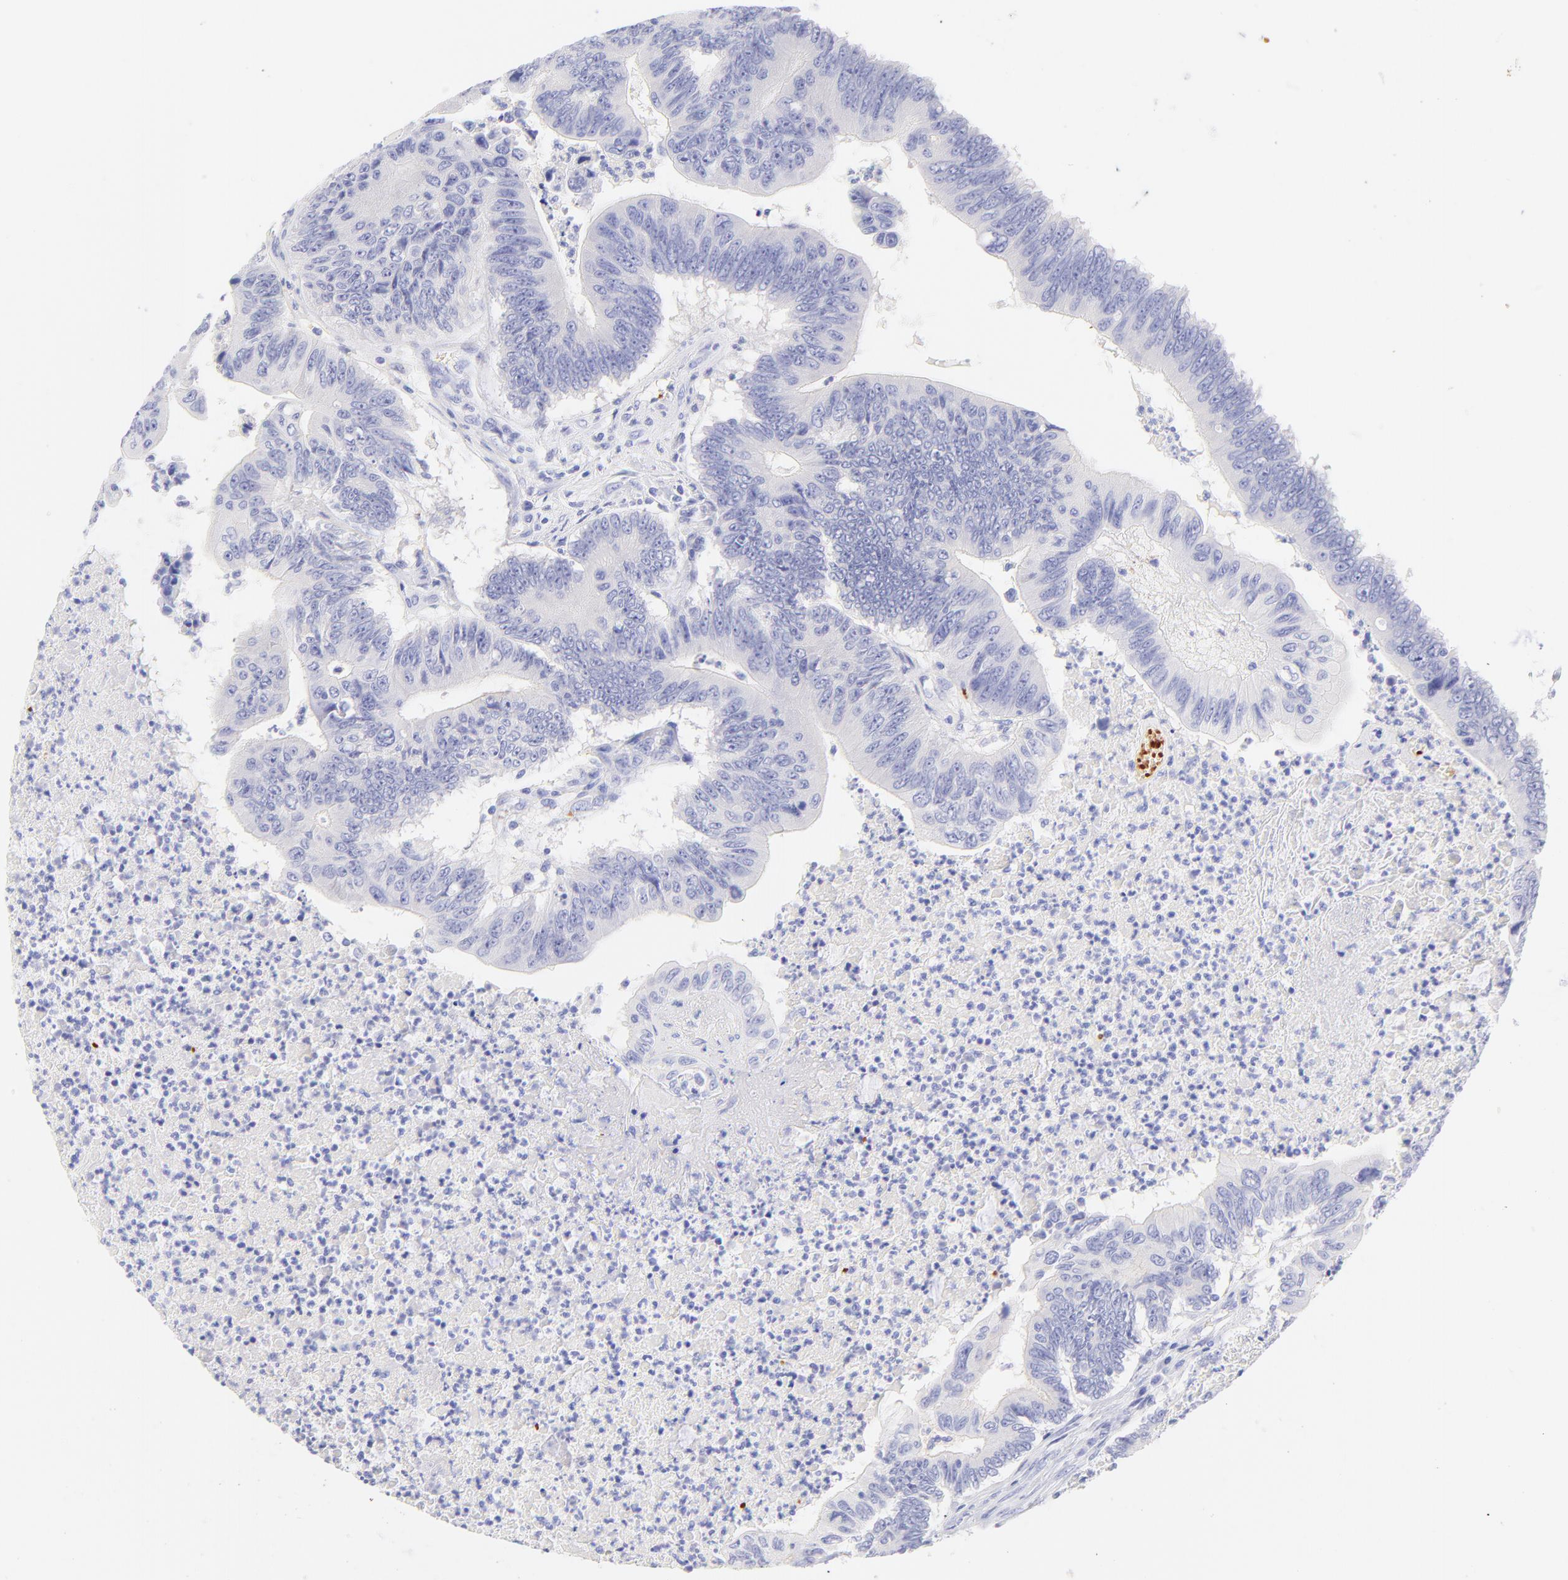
{"staining": {"intensity": "negative", "quantity": "none", "location": "none"}, "tissue": "colorectal cancer", "cell_type": "Tumor cells", "image_type": "cancer", "snomed": [{"axis": "morphology", "description": "Adenocarcinoma, NOS"}, {"axis": "topography", "description": "Colon"}], "caption": "IHC image of human colorectal cancer (adenocarcinoma) stained for a protein (brown), which reveals no expression in tumor cells. (DAB IHC with hematoxylin counter stain).", "gene": "FRMPD3", "patient": {"sex": "male", "age": 65}}